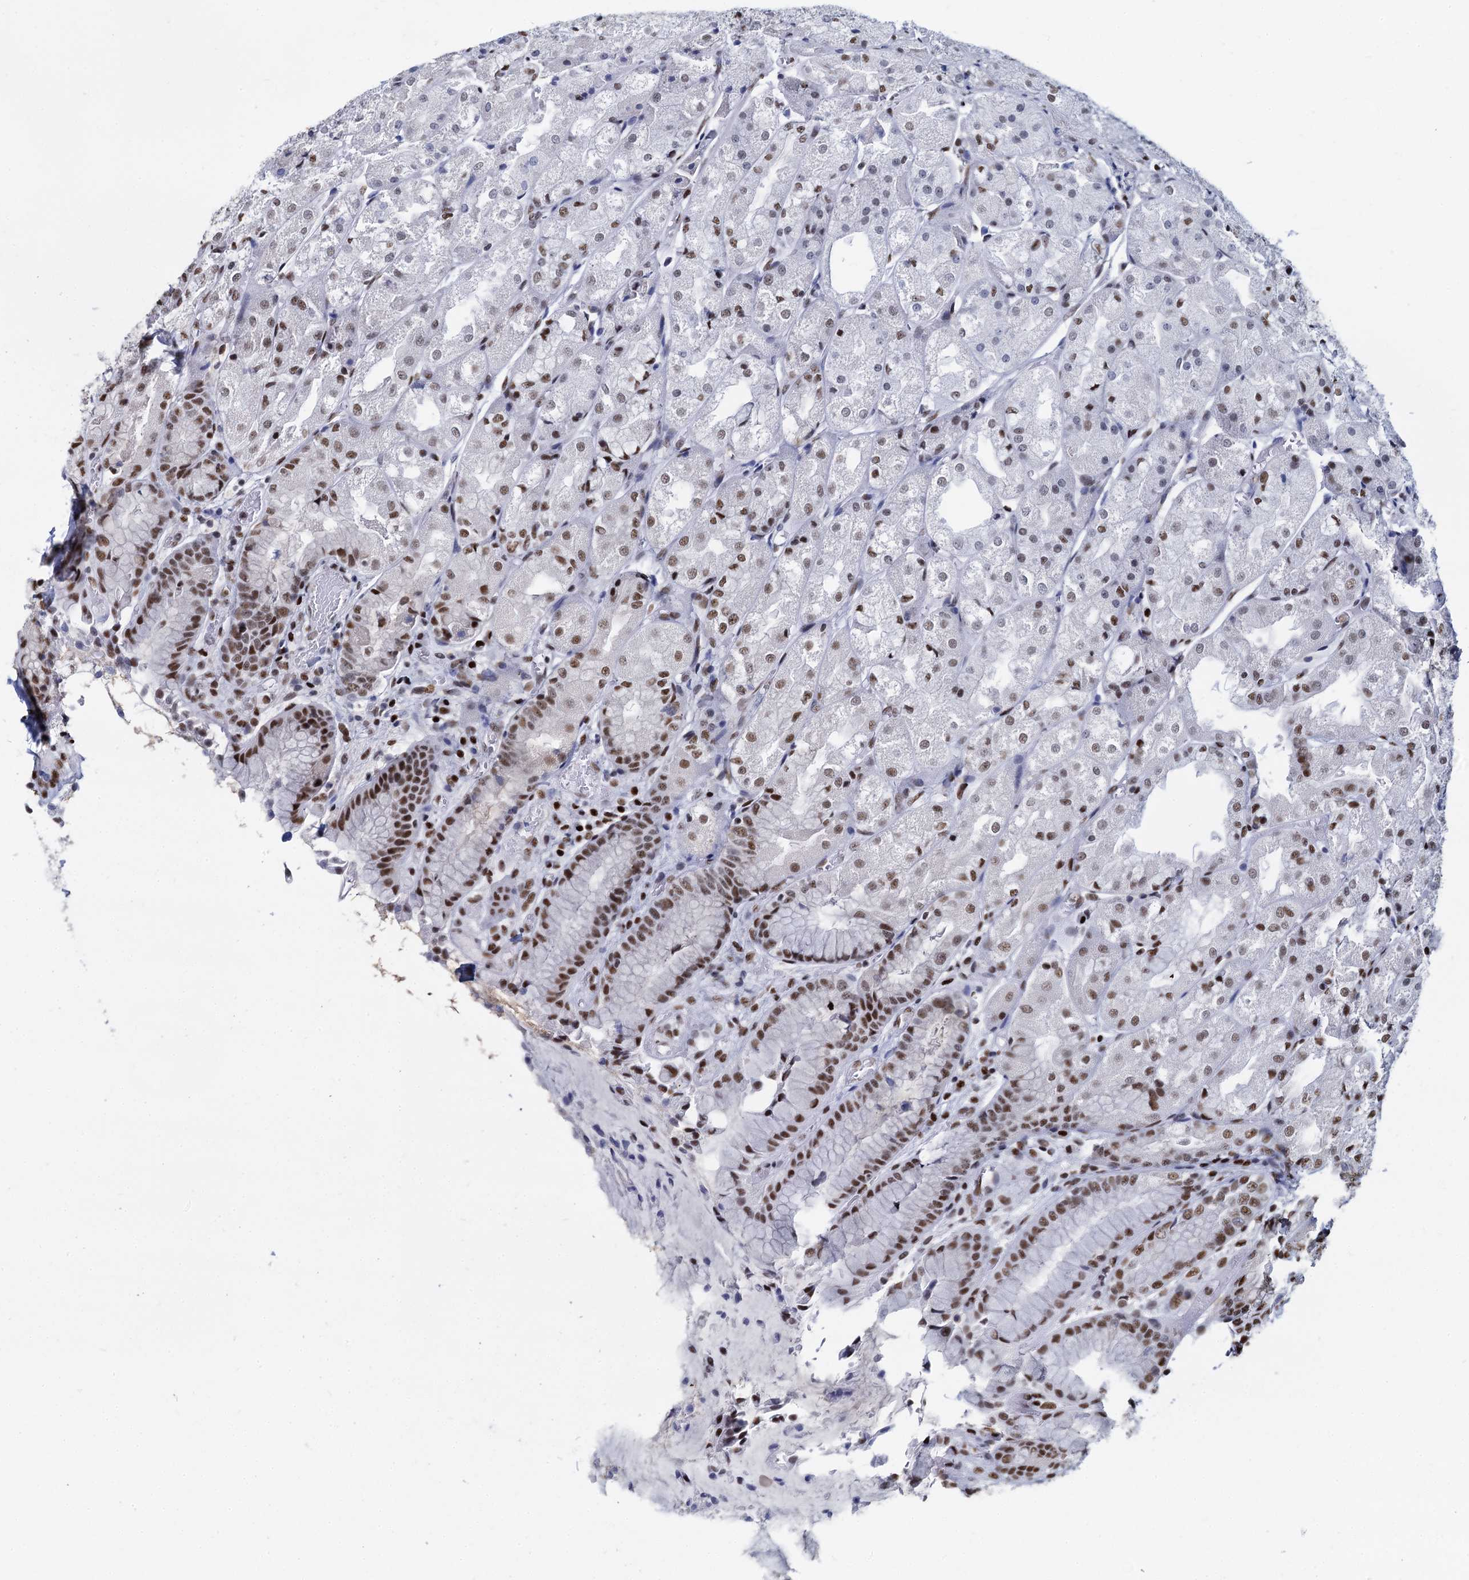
{"staining": {"intensity": "moderate", "quantity": "25%-75%", "location": "nuclear"}, "tissue": "stomach", "cell_type": "Glandular cells", "image_type": "normal", "snomed": [{"axis": "morphology", "description": "Normal tissue, NOS"}, {"axis": "topography", "description": "Stomach, upper"}], "caption": "Stomach stained with immunohistochemistry (IHC) demonstrates moderate nuclear positivity in approximately 25%-75% of glandular cells. Ihc stains the protein of interest in brown and the nuclei are stained blue.", "gene": "DCPS", "patient": {"sex": "male", "age": 72}}